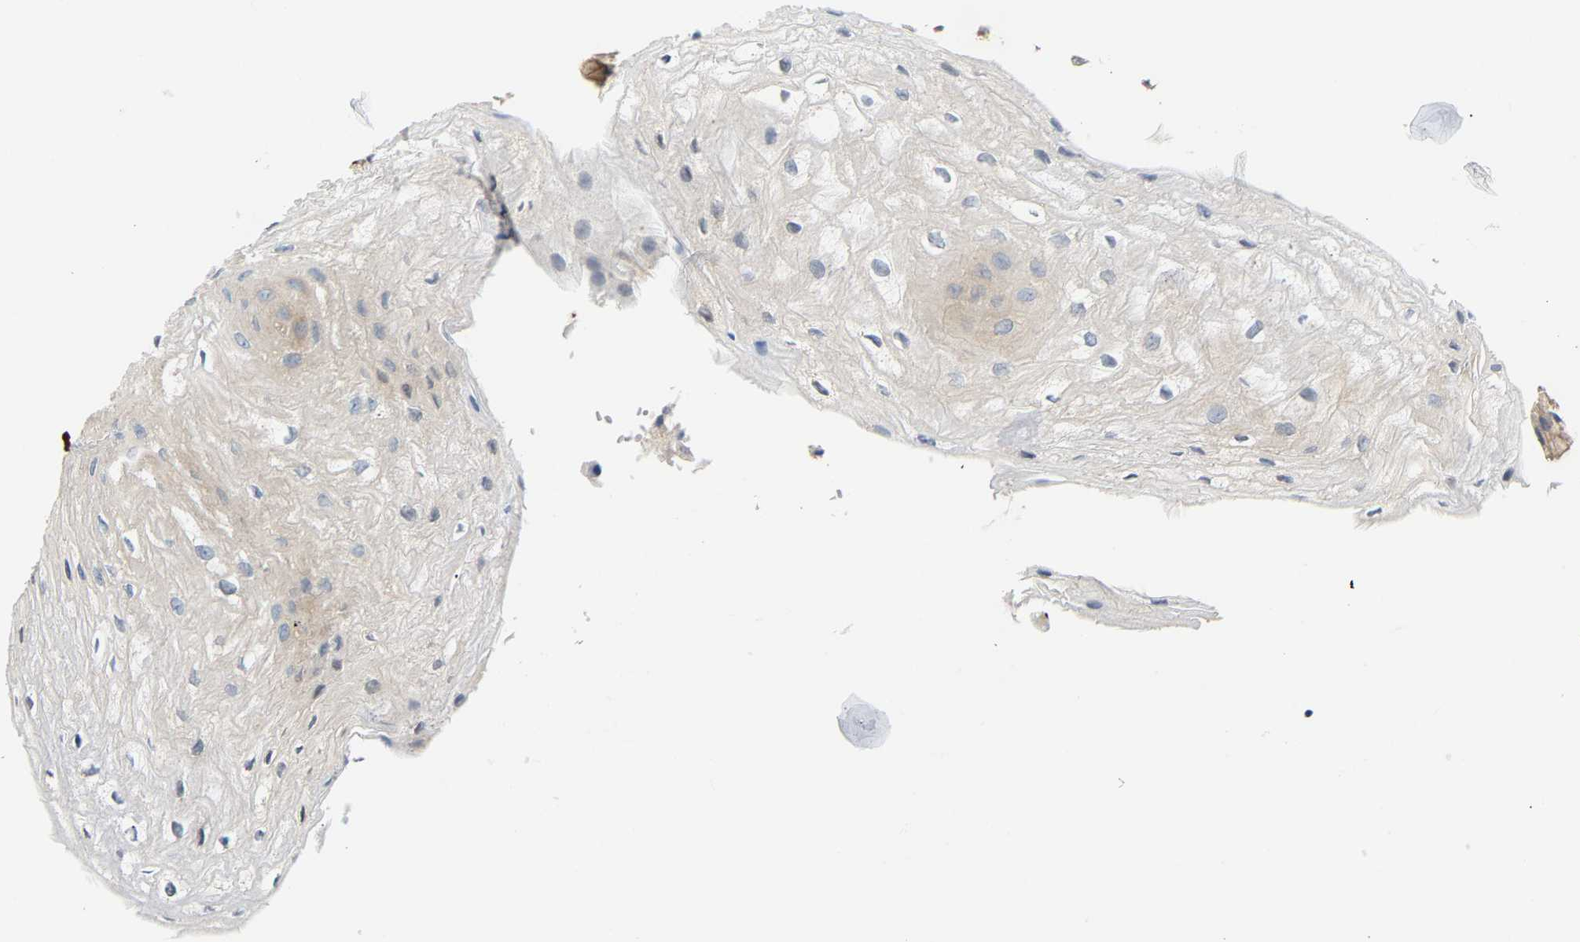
{"staining": {"intensity": "weak", "quantity": "<25%", "location": "cytoplasmic/membranous"}, "tissue": "stomach", "cell_type": "Glandular cells", "image_type": "normal", "snomed": [{"axis": "morphology", "description": "Normal tissue, NOS"}, {"axis": "topography", "description": "Stomach, upper"}], "caption": "Histopathology image shows no protein positivity in glandular cells of normal stomach. (Brightfield microscopy of DAB IHC at high magnification).", "gene": "PAWR", "patient": {"sex": "male", "age": 72}}